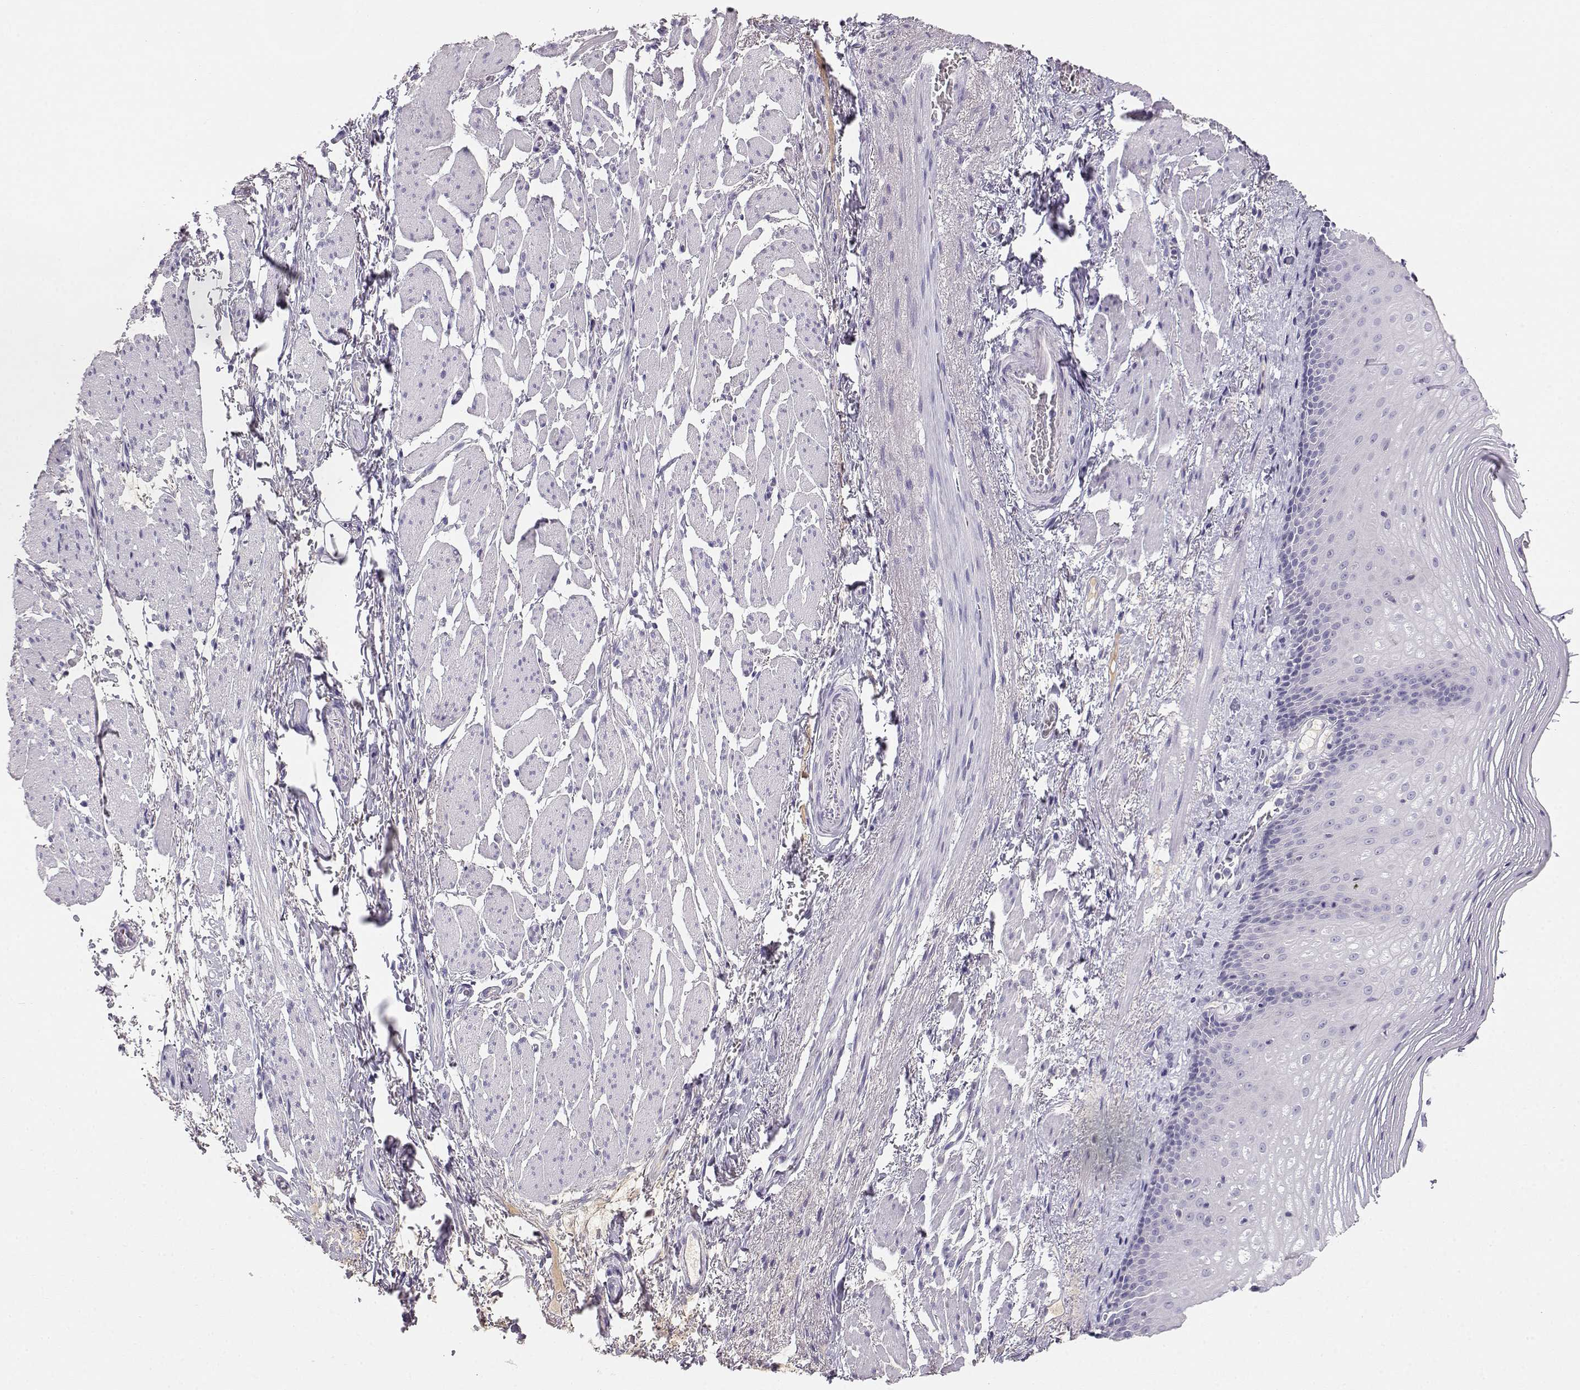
{"staining": {"intensity": "negative", "quantity": "none", "location": "none"}, "tissue": "esophagus", "cell_type": "Squamous epithelial cells", "image_type": "normal", "snomed": [{"axis": "morphology", "description": "Normal tissue, NOS"}, {"axis": "topography", "description": "Esophagus"}], "caption": "Immunohistochemistry of unremarkable human esophagus shows no positivity in squamous epithelial cells. The staining was performed using DAB (3,3'-diaminobenzidine) to visualize the protein expression in brown, while the nuclei were stained in blue with hematoxylin (Magnification: 20x).", "gene": "GPR174", "patient": {"sex": "male", "age": 76}}